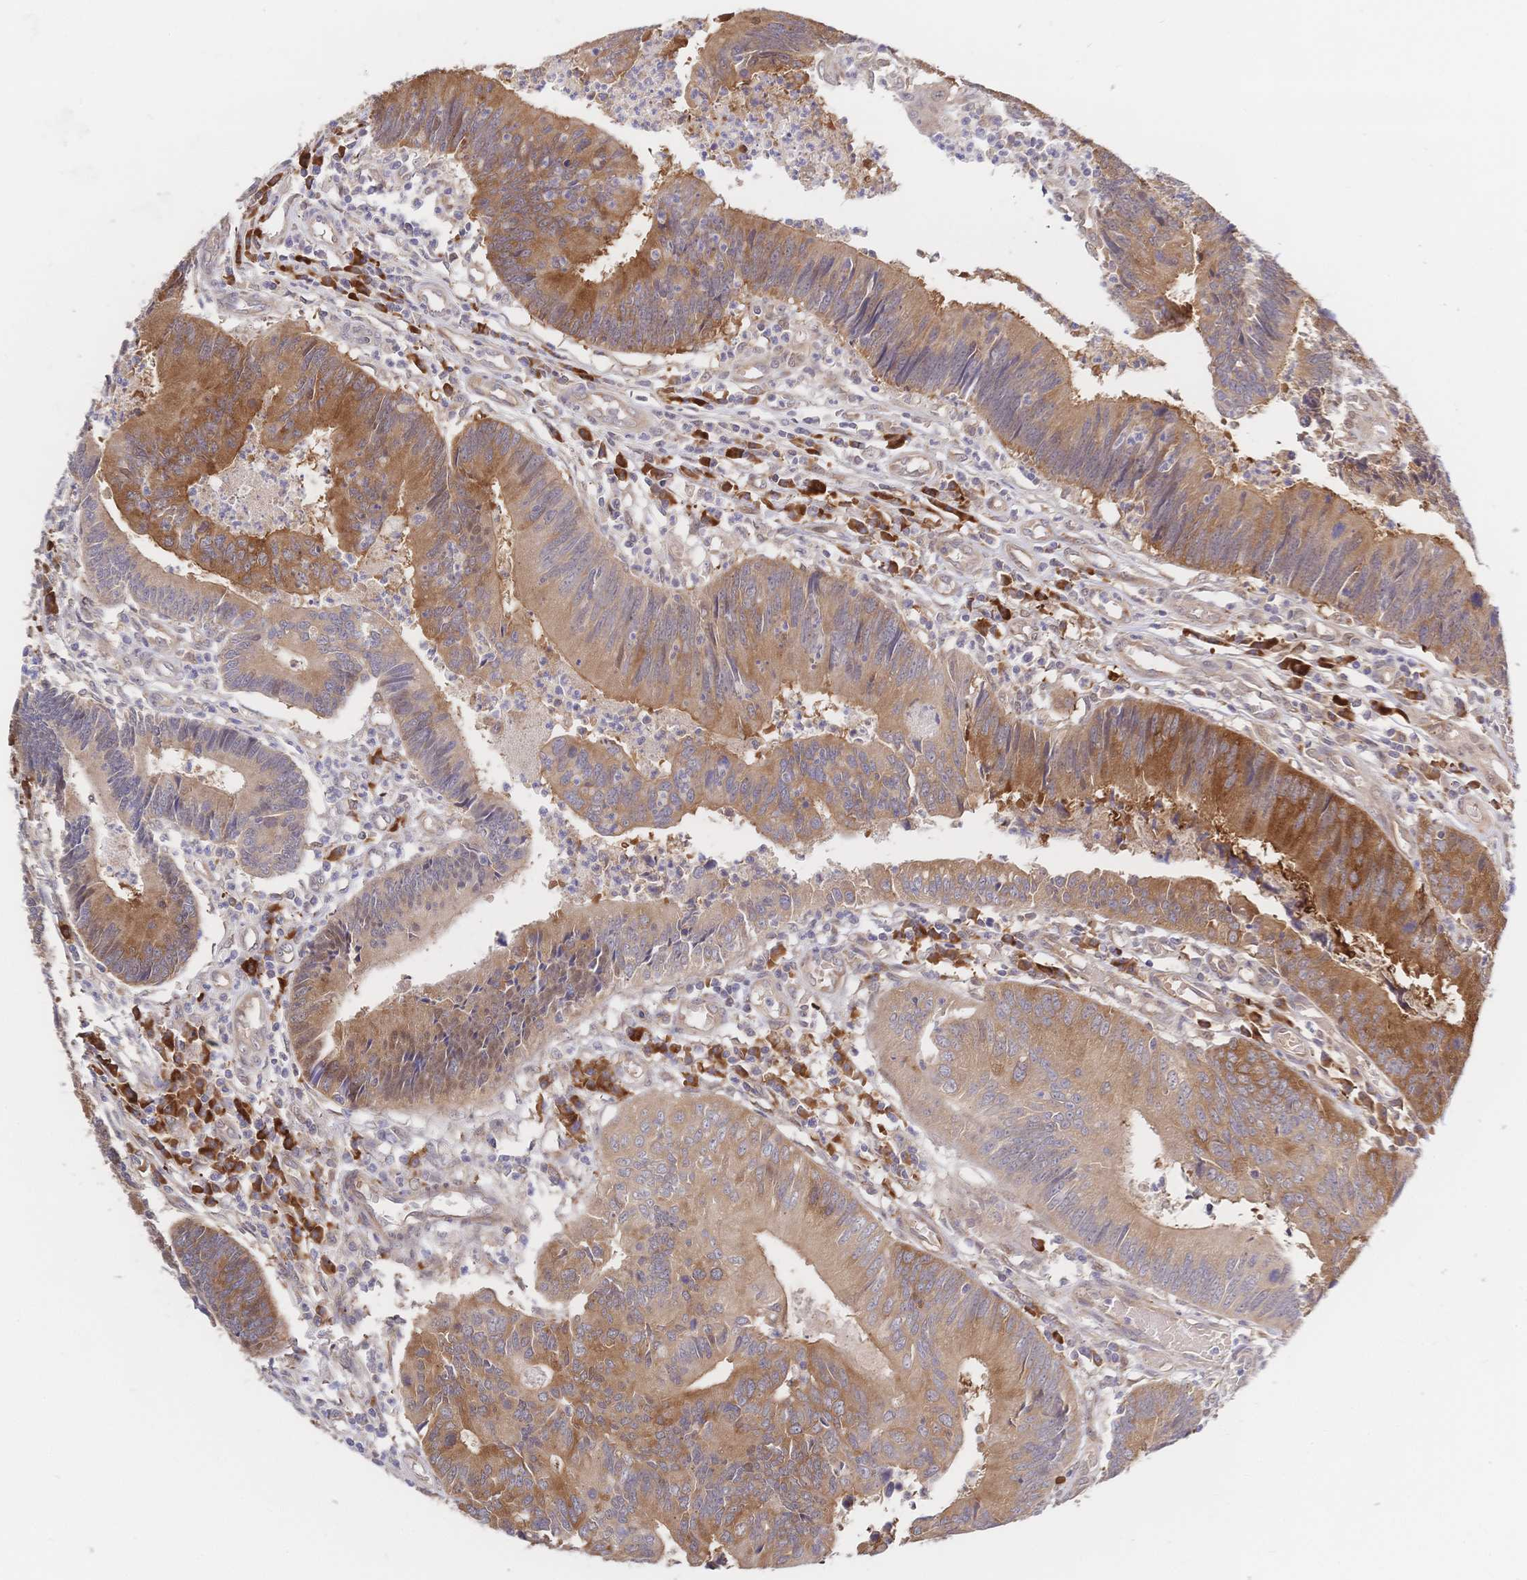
{"staining": {"intensity": "moderate", "quantity": ">75%", "location": "cytoplasmic/membranous"}, "tissue": "colorectal cancer", "cell_type": "Tumor cells", "image_type": "cancer", "snomed": [{"axis": "morphology", "description": "Adenocarcinoma, NOS"}, {"axis": "topography", "description": "Colon"}], "caption": "Immunohistochemical staining of human colorectal cancer reveals medium levels of moderate cytoplasmic/membranous positivity in approximately >75% of tumor cells. (DAB (3,3'-diaminobenzidine) IHC, brown staining for protein, blue staining for nuclei).", "gene": "LMO4", "patient": {"sex": "female", "age": 67}}